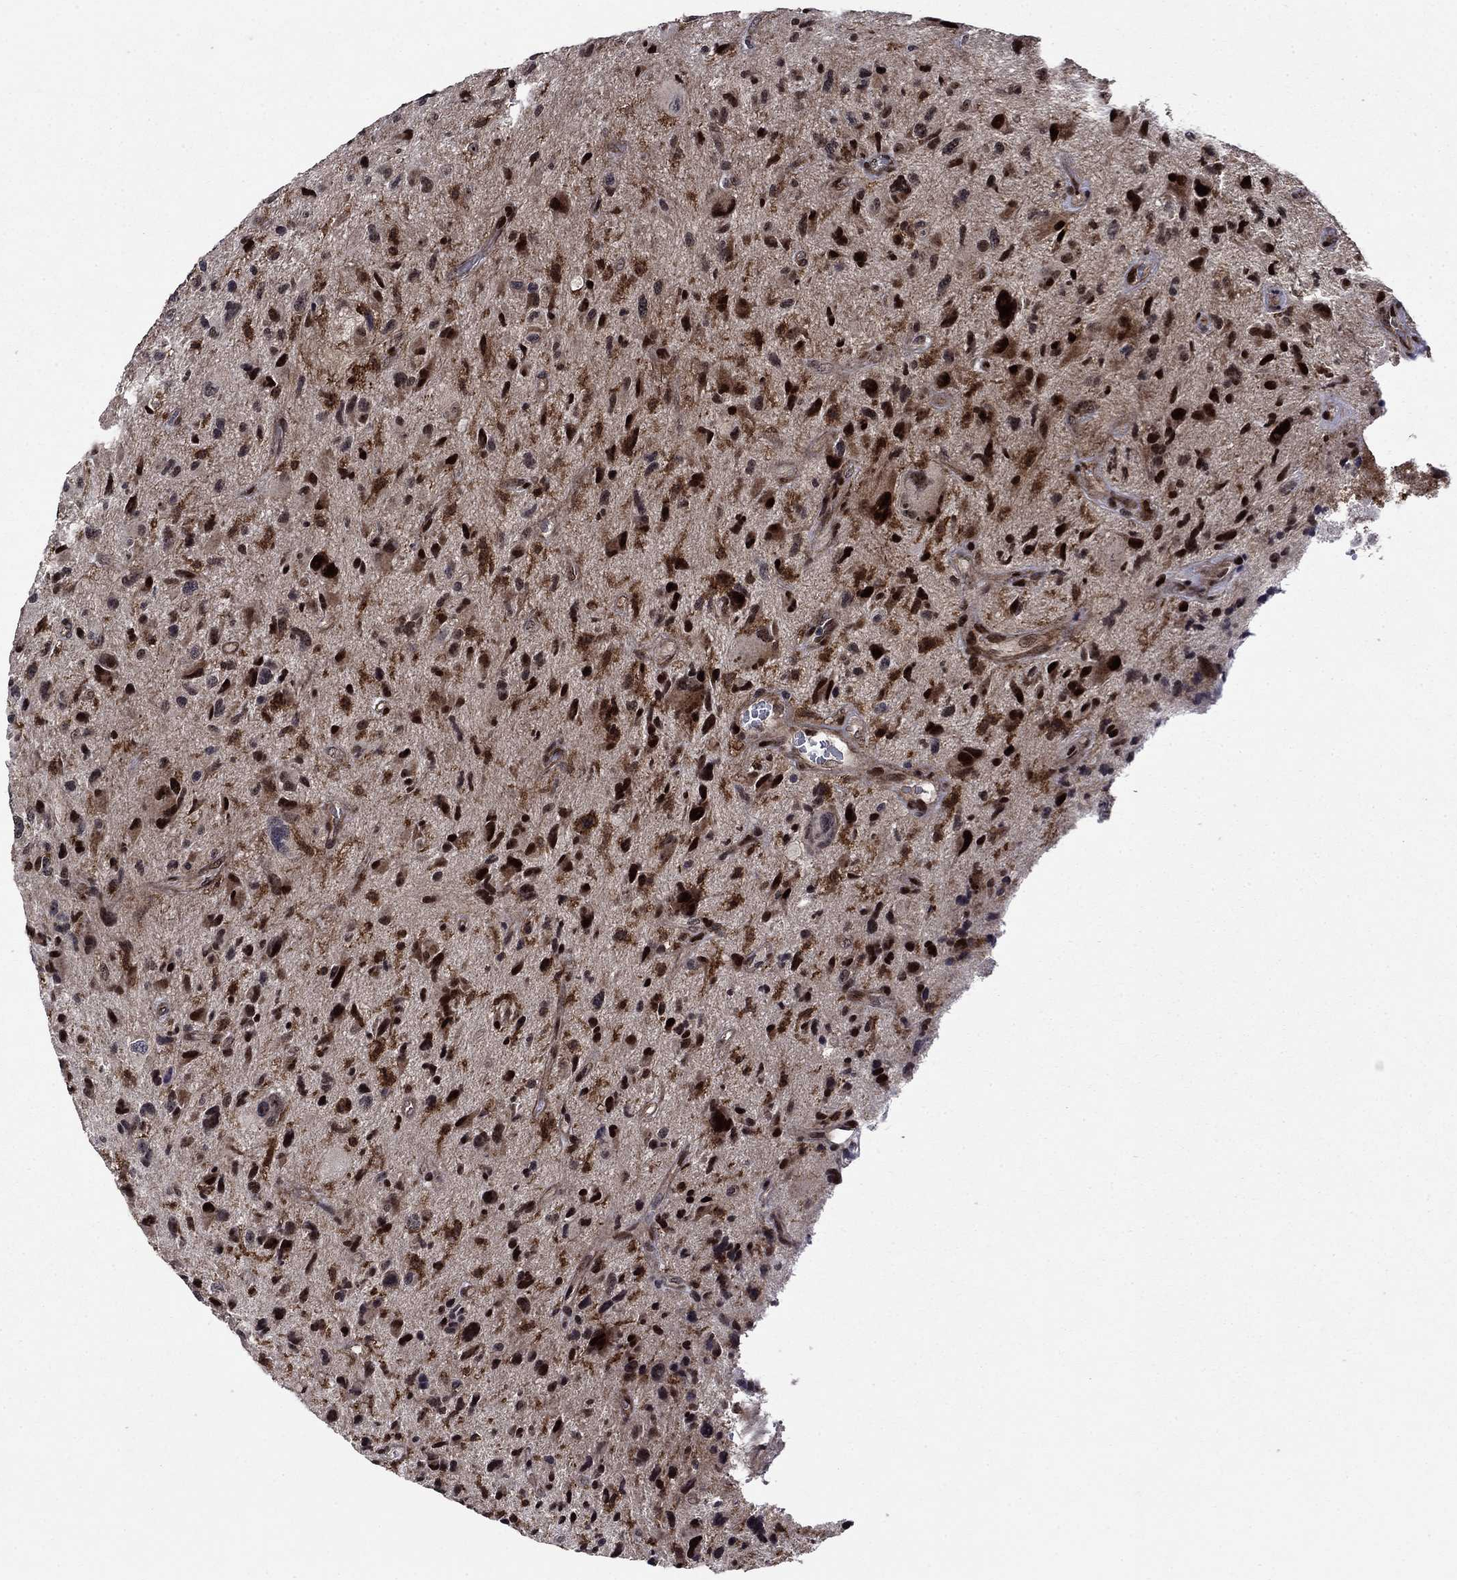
{"staining": {"intensity": "strong", "quantity": ">75%", "location": "cytoplasmic/membranous,nuclear"}, "tissue": "glioma", "cell_type": "Tumor cells", "image_type": "cancer", "snomed": [{"axis": "morphology", "description": "Glioma, malignant, NOS"}, {"axis": "morphology", "description": "Glioma, malignant, High grade"}, {"axis": "topography", "description": "Brain"}], "caption": "Protein expression analysis of human glioma reveals strong cytoplasmic/membranous and nuclear positivity in approximately >75% of tumor cells.", "gene": "AGTPBP1", "patient": {"sex": "female", "age": 71}}